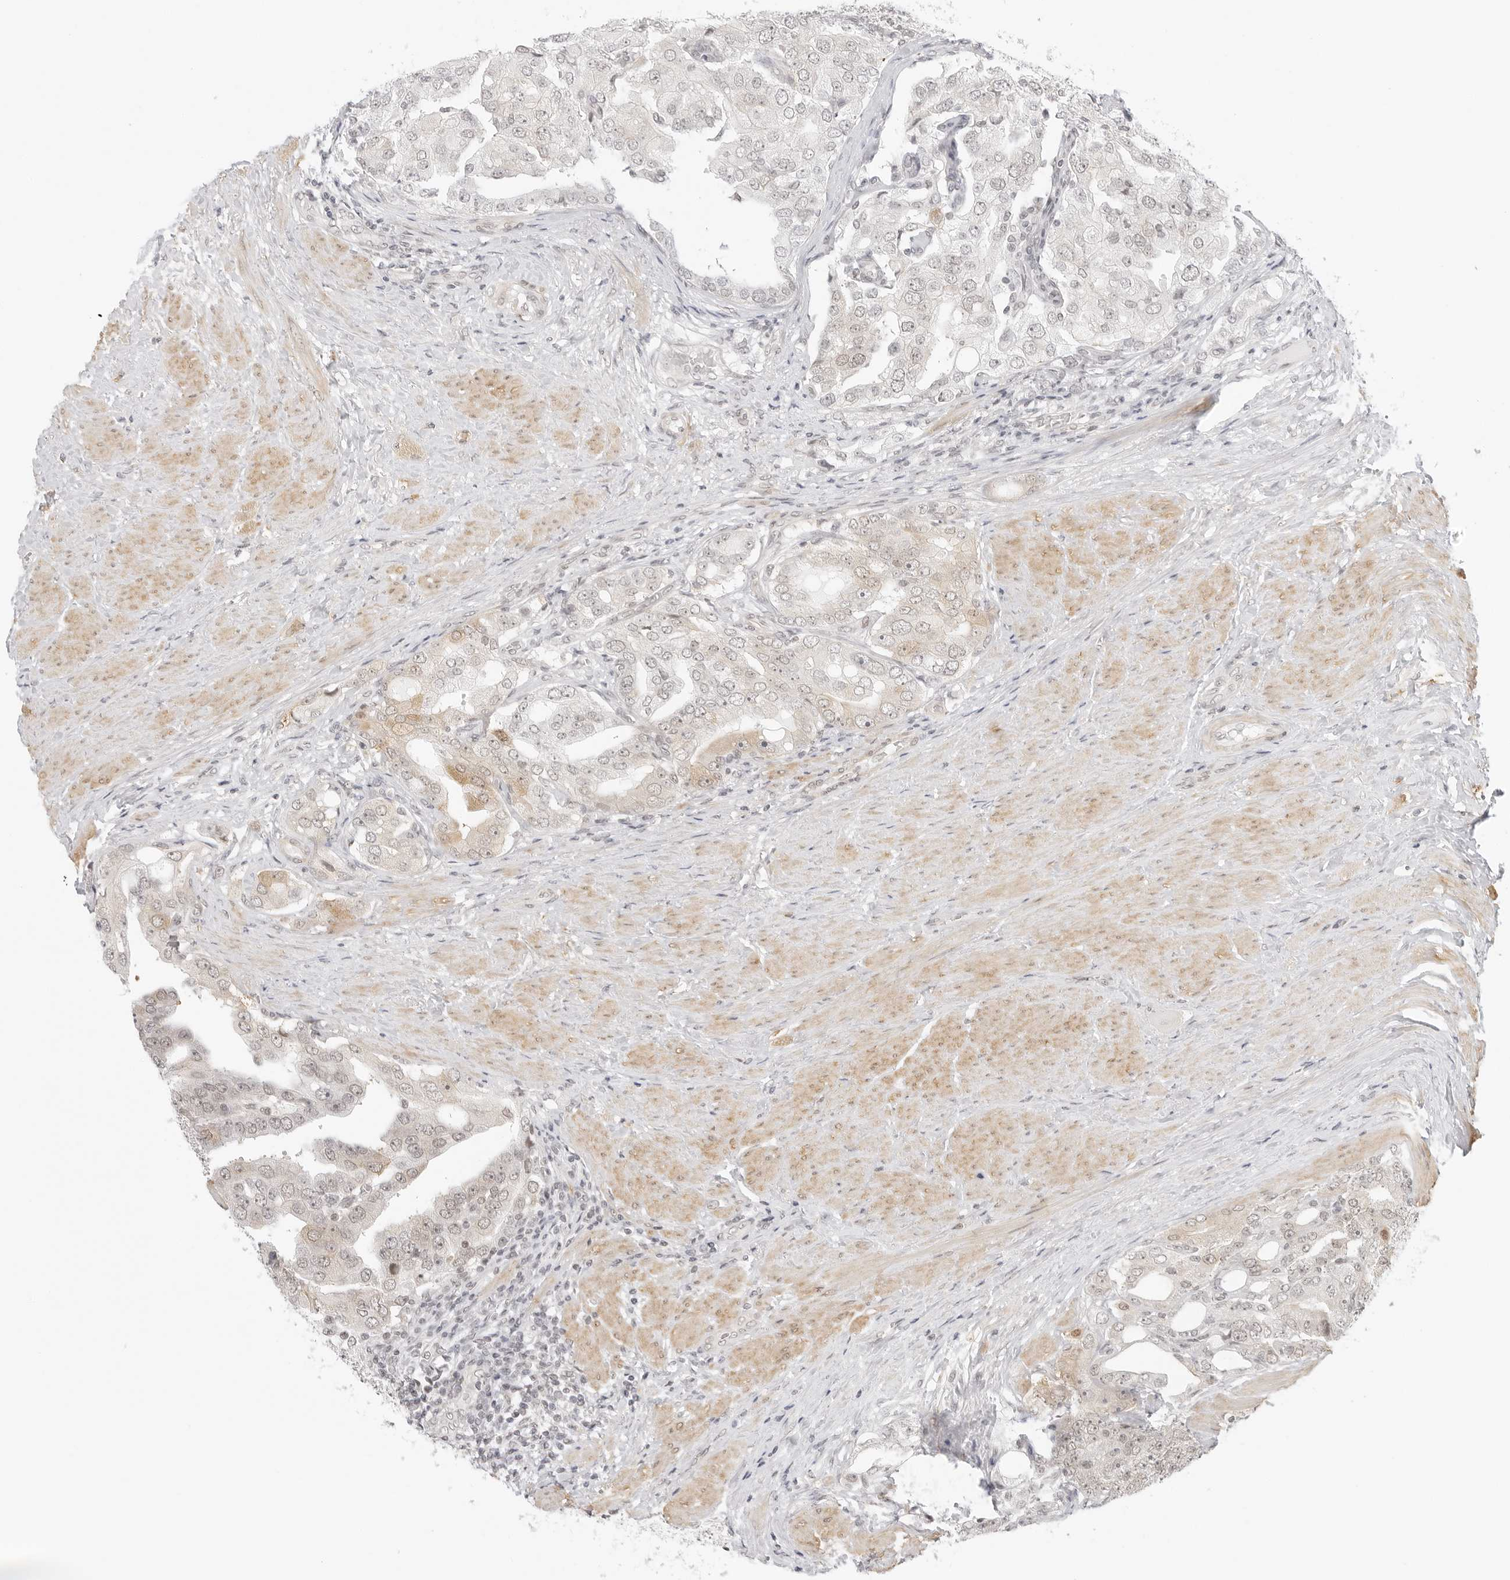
{"staining": {"intensity": "weak", "quantity": "25%-75%", "location": "cytoplasmic/membranous"}, "tissue": "prostate cancer", "cell_type": "Tumor cells", "image_type": "cancer", "snomed": [{"axis": "morphology", "description": "Adenocarcinoma, High grade"}, {"axis": "topography", "description": "Prostate"}], "caption": "Approximately 25%-75% of tumor cells in prostate adenocarcinoma (high-grade) display weak cytoplasmic/membranous protein positivity as visualized by brown immunohistochemical staining.", "gene": "TCIM", "patient": {"sex": "male", "age": 50}}